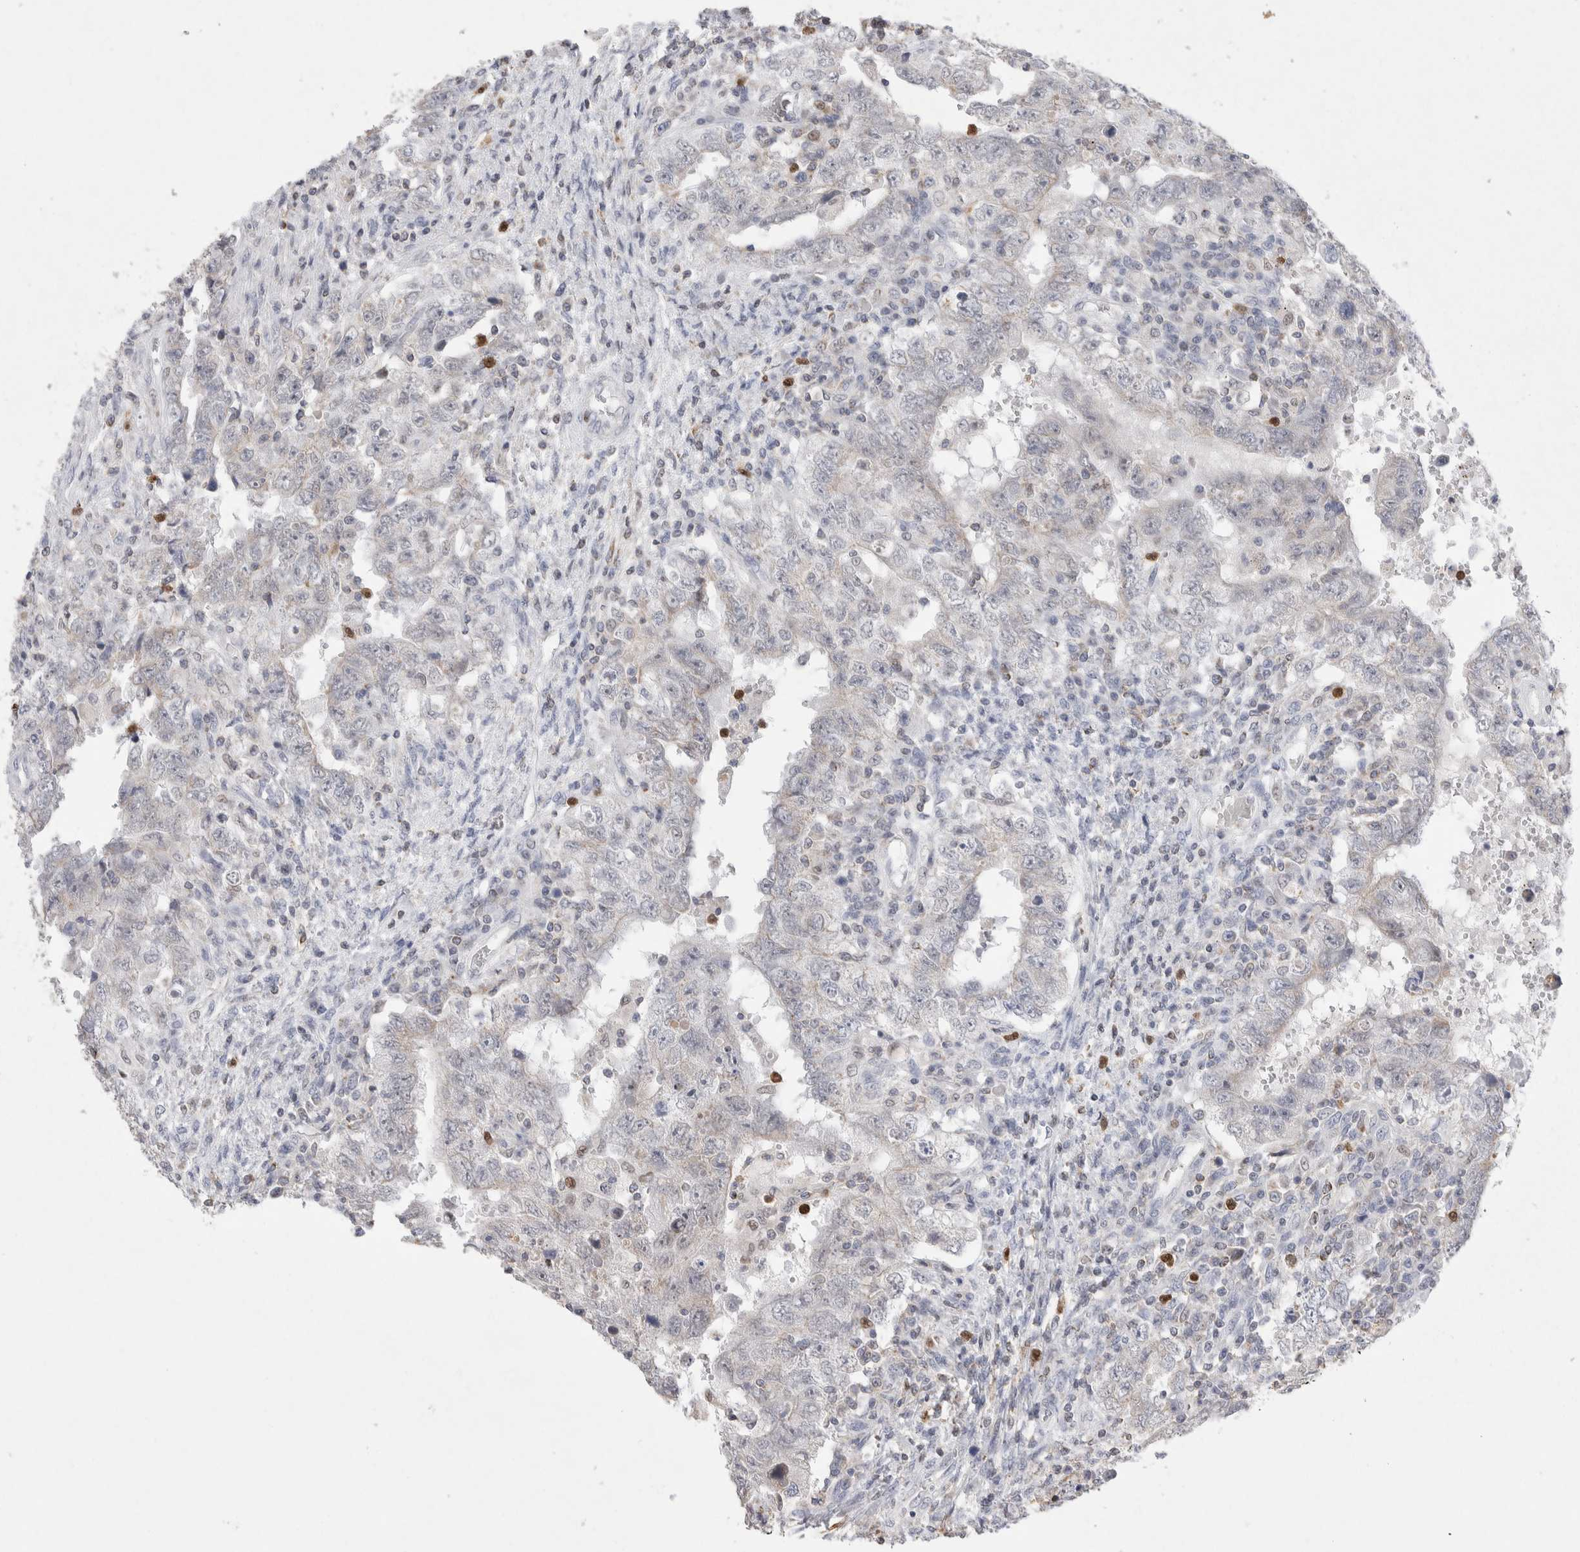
{"staining": {"intensity": "negative", "quantity": "none", "location": "none"}, "tissue": "testis cancer", "cell_type": "Tumor cells", "image_type": "cancer", "snomed": [{"axis": "morphology", "description": "Carcinoma, Embryonal, NOS"}, {"axis": "topography", "description": "Testis"}], "caption": "Embryonal carcinoma (testis) stained for a protein using immunohistochemistry (IHC) exhibits no staining tumor cells.", "gene": "AGMAT", "patient": {"sex": "male", "age": 26}}